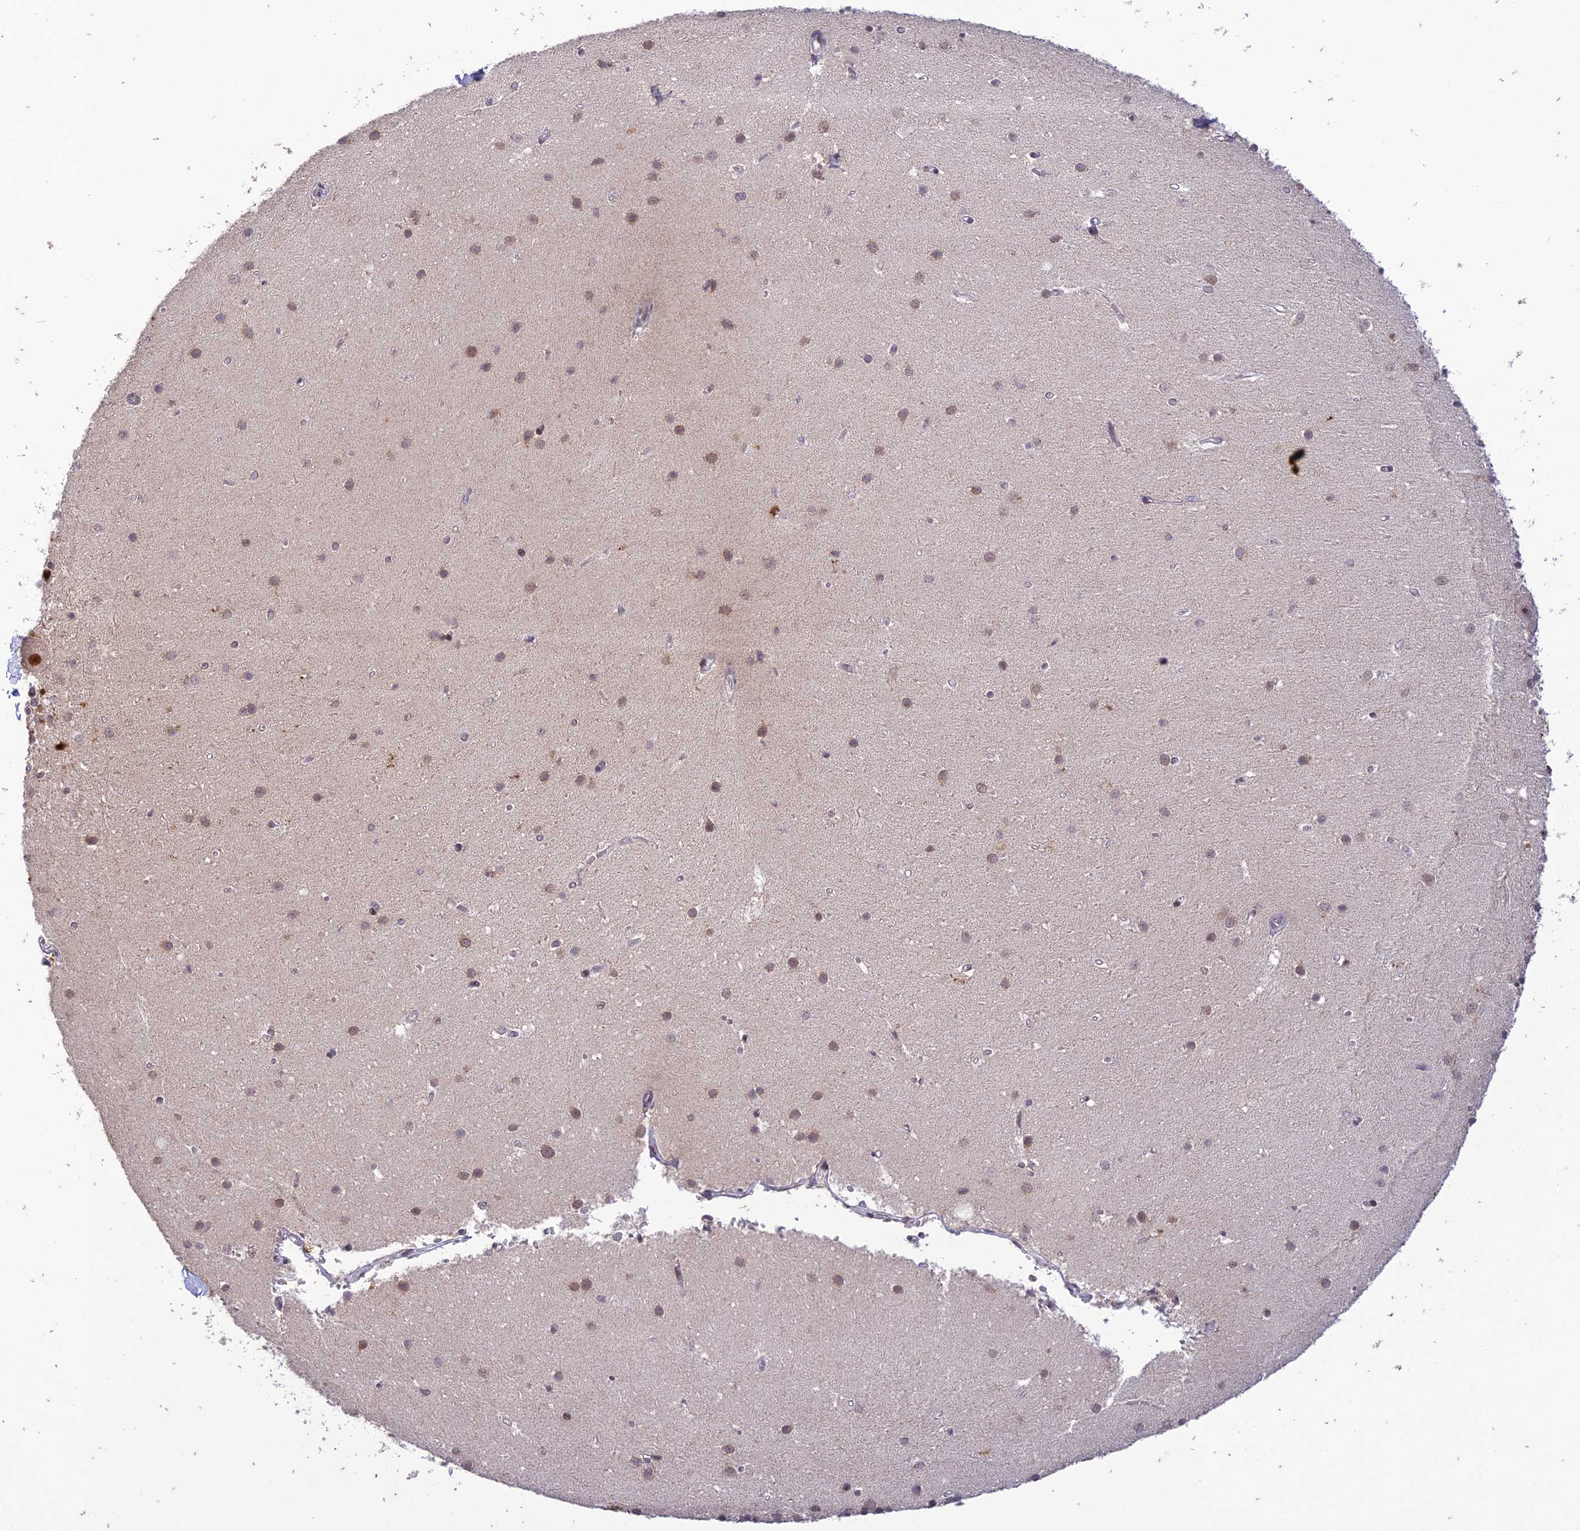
{"staining": {"intensity": "weak", "quantity": "25%-75%", "location": "cytoplasmic/membranous,nuclear"}, "tissue": "cerebellum", "cell_type": "Cells in granular layer", "image_type": "normal", "snomed": [{"axis": "morphology", "description": "Normal tissue, NOS"}, {"axis": "topography", "description": "Cerebellum"}], "caption": "Immunohistochemical staining of benign human cerebellum exhibits 25%-75% levels of weak cytoplasmic/membranous,nuclear protein staining in about 25%-75% of cells in granular layer.", "gene": "POP4", "patient": {"sex": "male", "age": 54}}